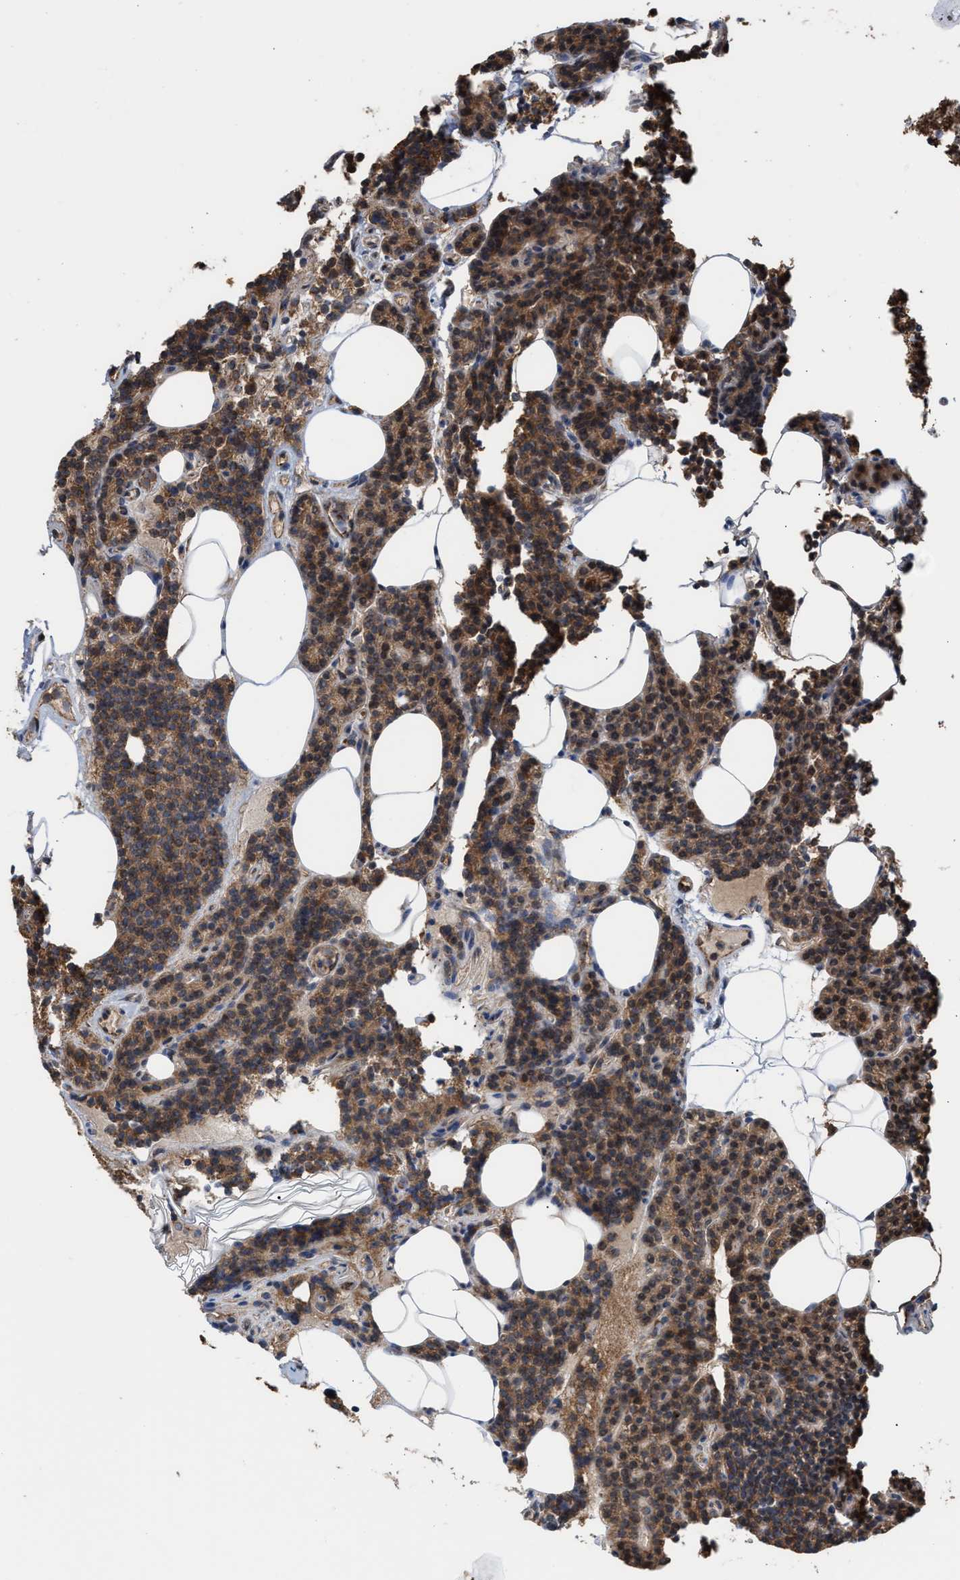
{"staining": {"intensity": "strong", "quantity": ">75%", "location": "cytoplasmic/membranous,nuclear"}, "tissue": "parathyroid gland", "cell_type": "Glandular cells", "image_type": "normal", "snomed": [{"axis": "morphology", "description": "Normal tissue, NOS"}, {"axis": "morphology", "description": "Adenoma, NOS"}, {"axis": "topography", "description": "Parathyroid gland"}], "caption": "A high amount of strong cytoplasmic/membranous,nuclear positivity is seen in approximately >75% of glandular cells in unremarkable parathyroid gland. The protein is shown in brown color, while the nuclei are stained blue.", "gene": "EXOSC2", "patient": {"sex": "female", "age": 43}}